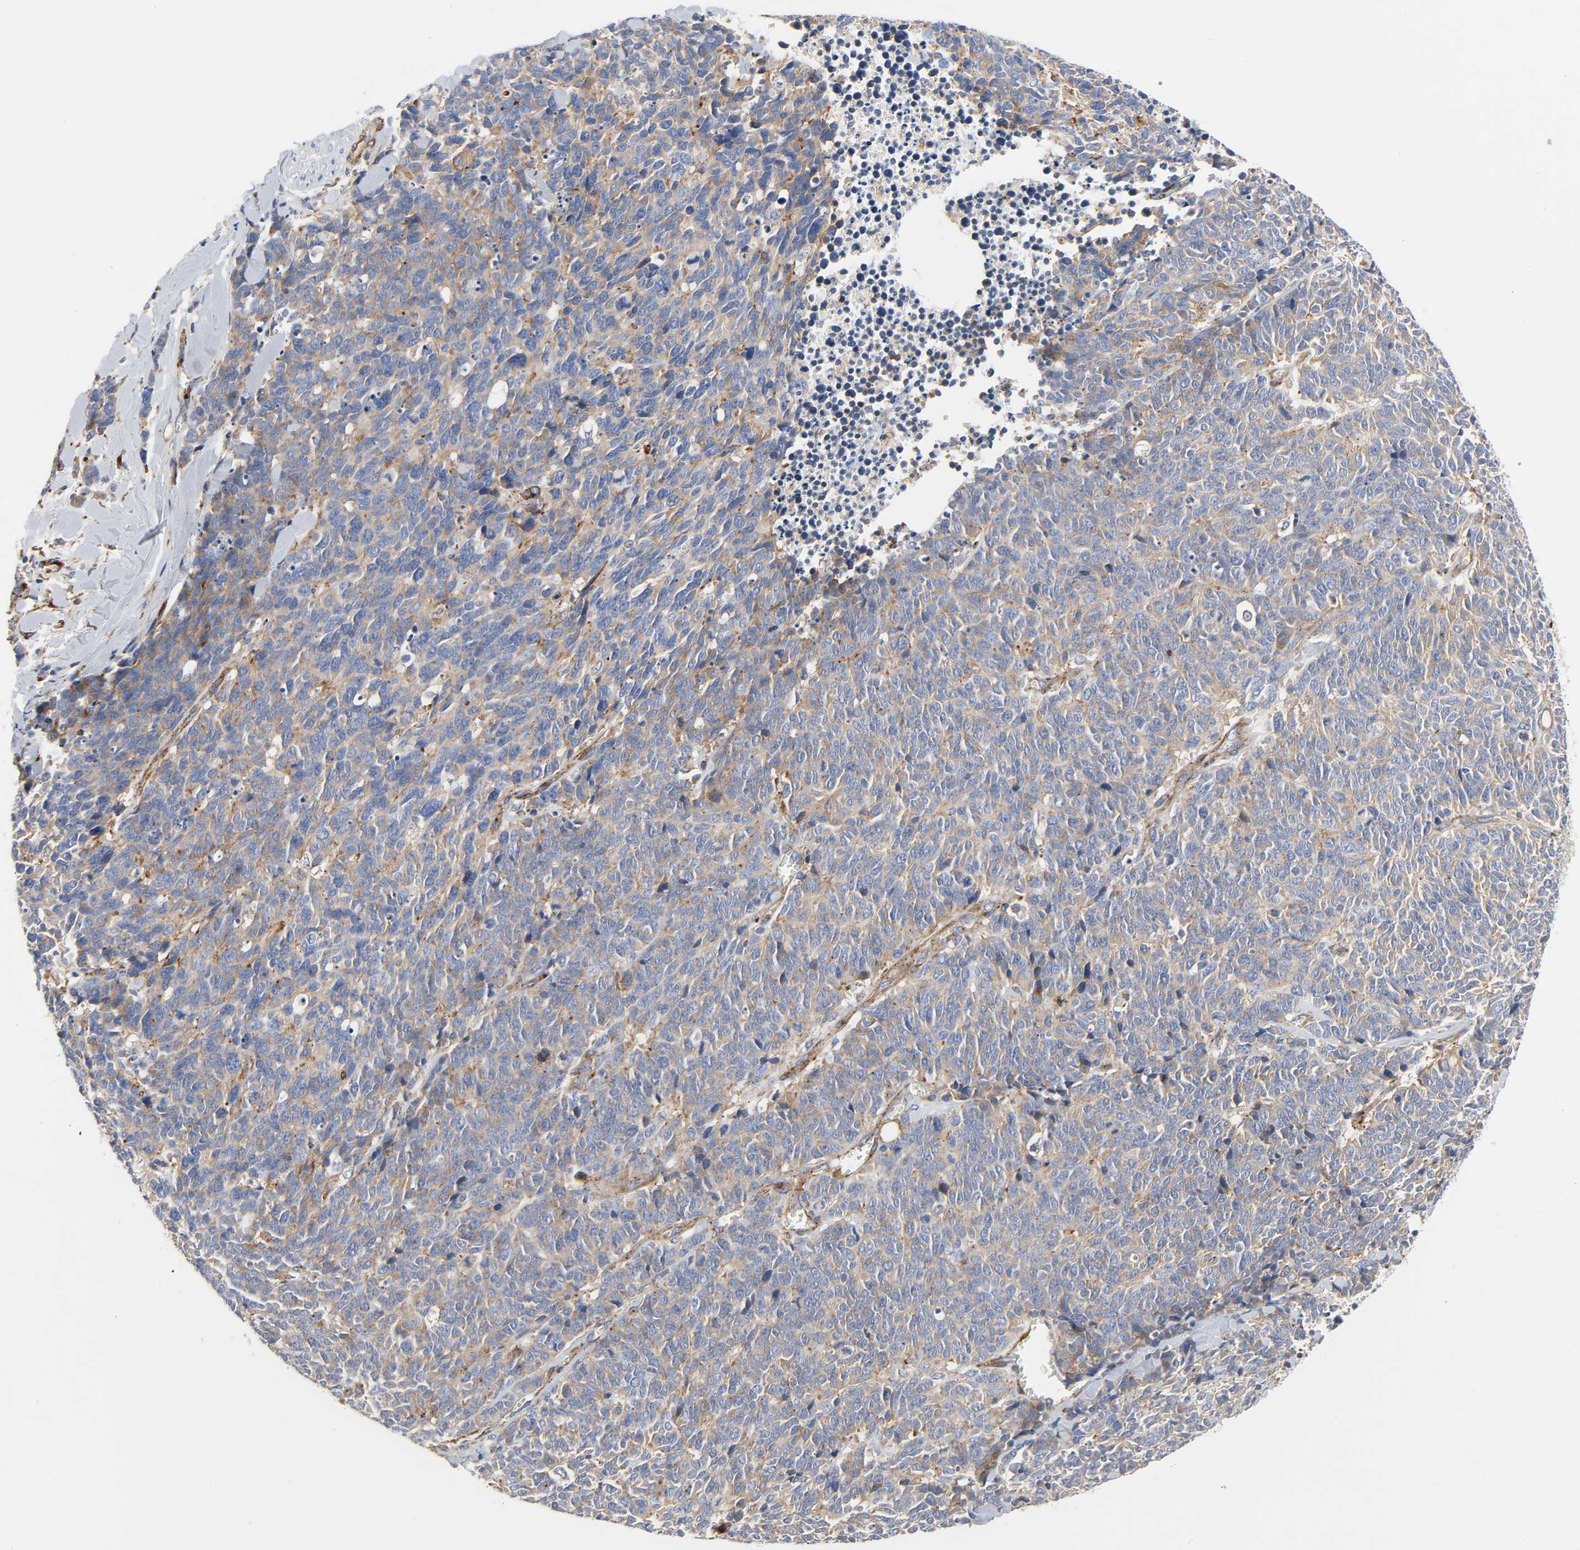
{"staining": {"intensity": "weak", "quantity": ">75%", "location": "cytoplasmic/membranous"}, "tissue": "lung cancer", "cell_type": "Tumor cells", "image_type": "cancer", "snomed": [{"axis": "morphology", "description": "Neoplasm, malignant, NOS"}, {"axis": "topography", "description": "Lung"}], "caption": "This histopathology image shows IHC staining of malignant neoplasm (lung), with low weak cytoplasmic/membranous expression in about >75% of tumor cells.", "gene": "ARHGAP1", "patient": {"sex": "female", "age": 58}}